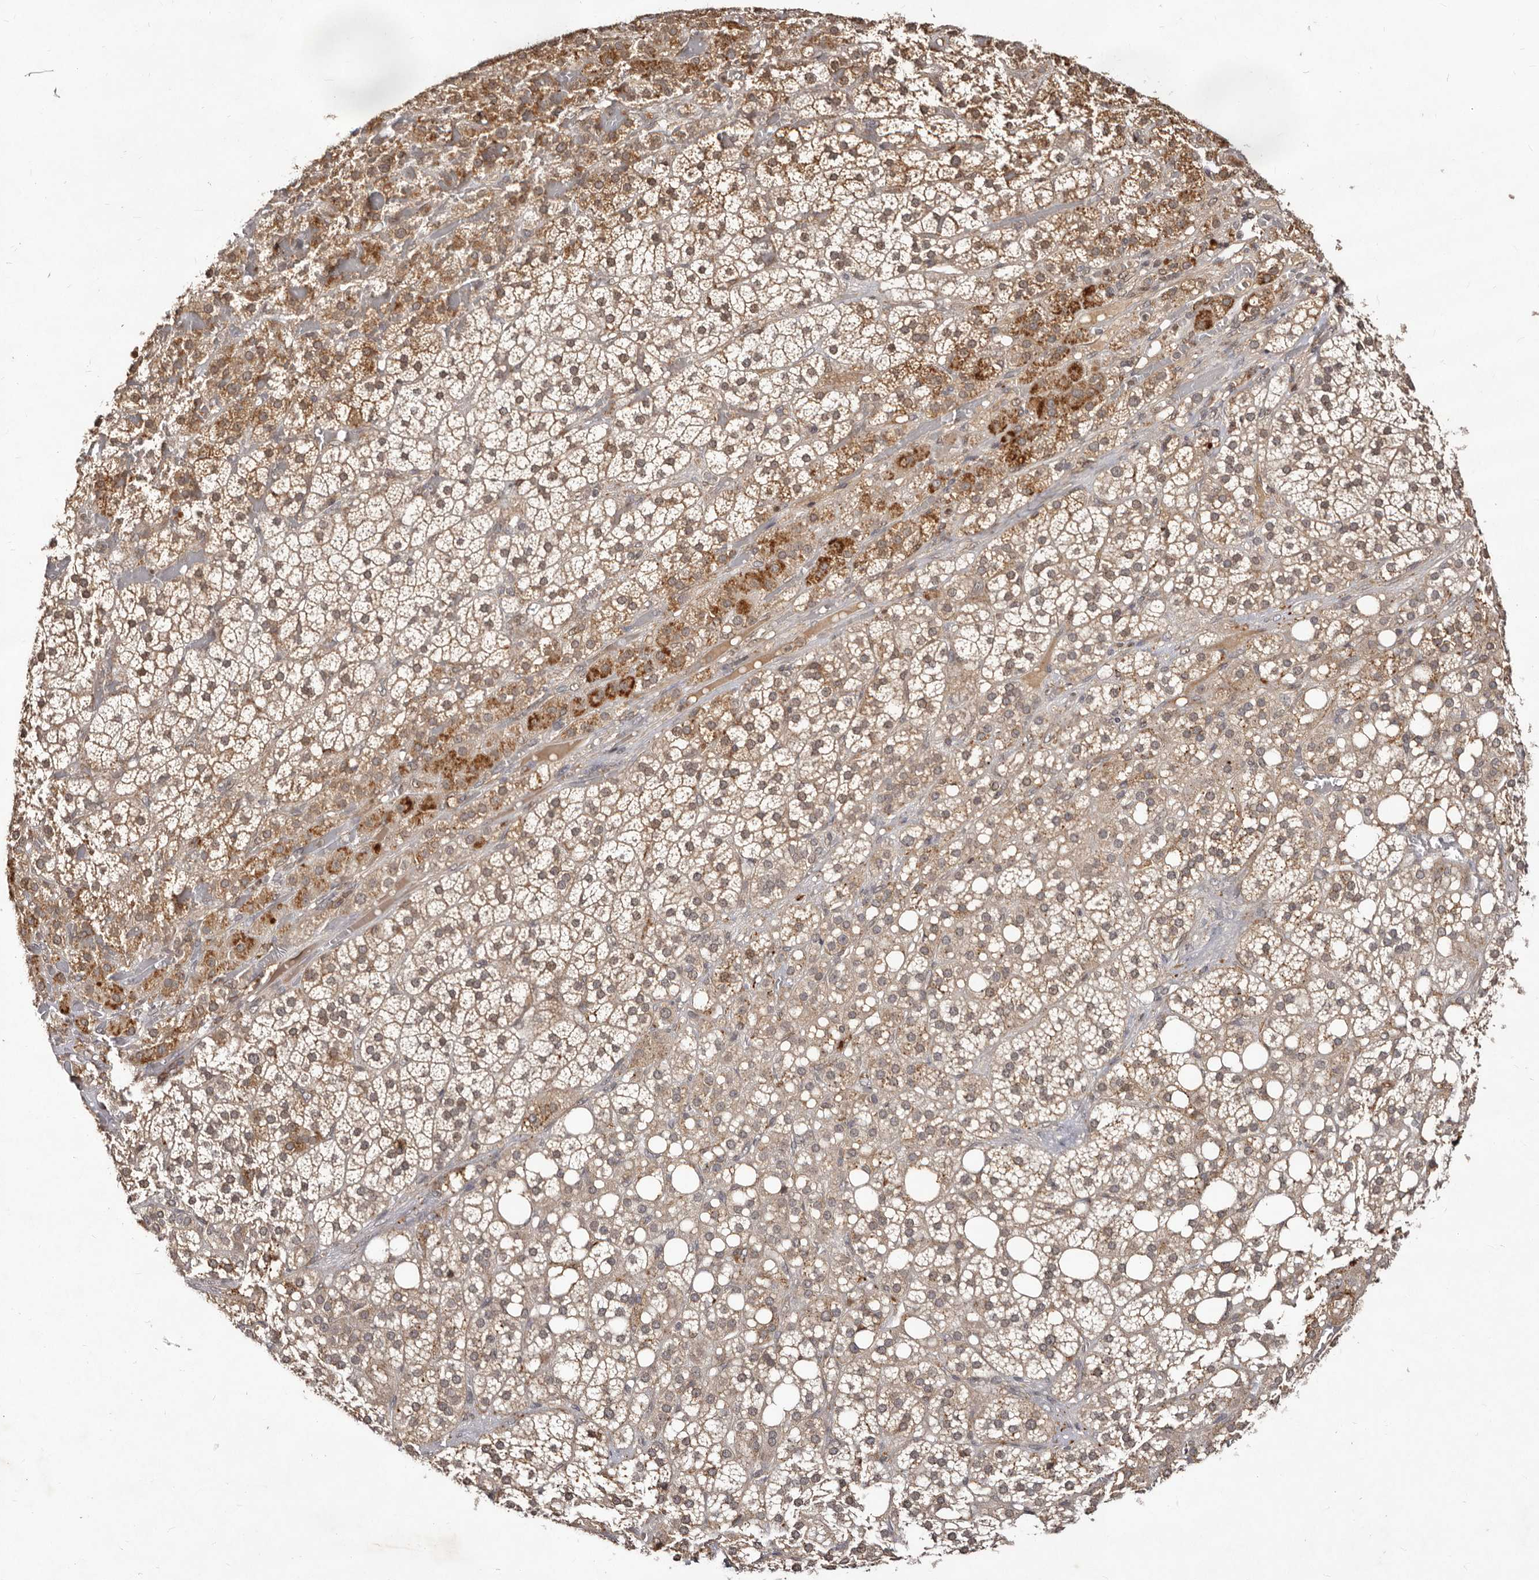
{"staining": {"intensity": "moderate", "quantity": "25%-75%", "location": "cytoplasmic/membranous,nuclear"}, "tissue": "adrenal gland", "cell_type": "Glandular cells", "image_type": "normal", "snomed": [{"axis": "morphology", "description": "Normal tissue, NOS"}, {"axis": "topography", "description": "Adrenal gland"}], "caption": "DAB immunohistochemical staining of normal adrenal gland reveals moderate cytoplasmic/membranous,nuclear protein positivity in about 25%-75% of glandular cells.", "gene": "LCORL", "patient": {"sex": "female", "age": 59}}